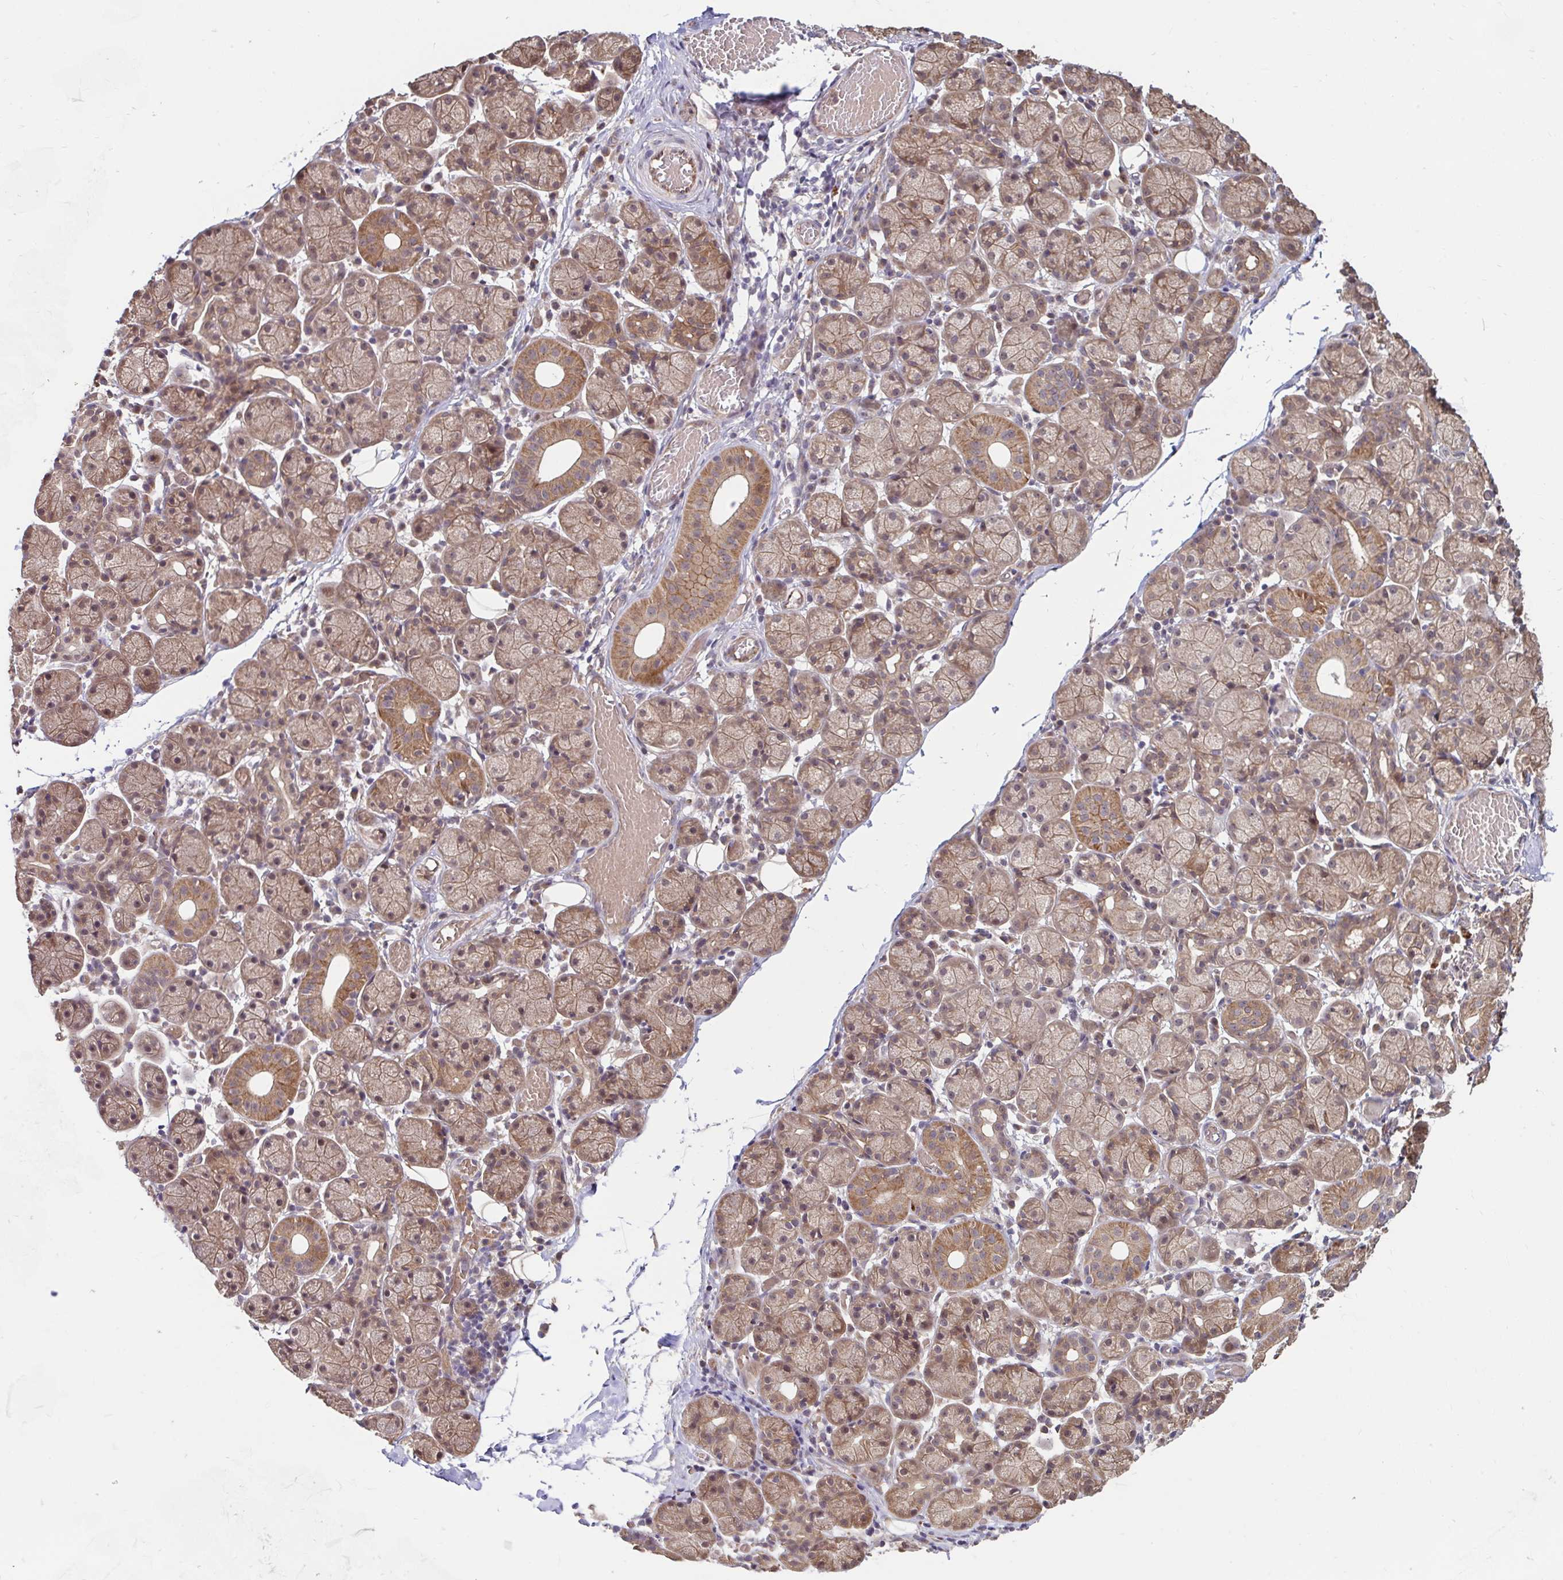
{"staining": {"intensity": "moderate", "quantity": "25%-75%", "location": "cytoplasmic/membranous,nuclear"}, "tissue": "salivary gland", "cell_type": "Glandular cells", "image_type": "normal", "snomed": [{"axis": "morphology", "description": "Normal tissue, NOS"}, {"axis": "topography", "description": "Salivary gland"}], "caption": "IHC of benign salivary gland shows medium levels of moderate cytoplasmic/membranous,nuclear staining in approximately 25%-75% of glandular cells.", "gene": "STYXL1", "patient": {"sex": "female", "age": 24}}